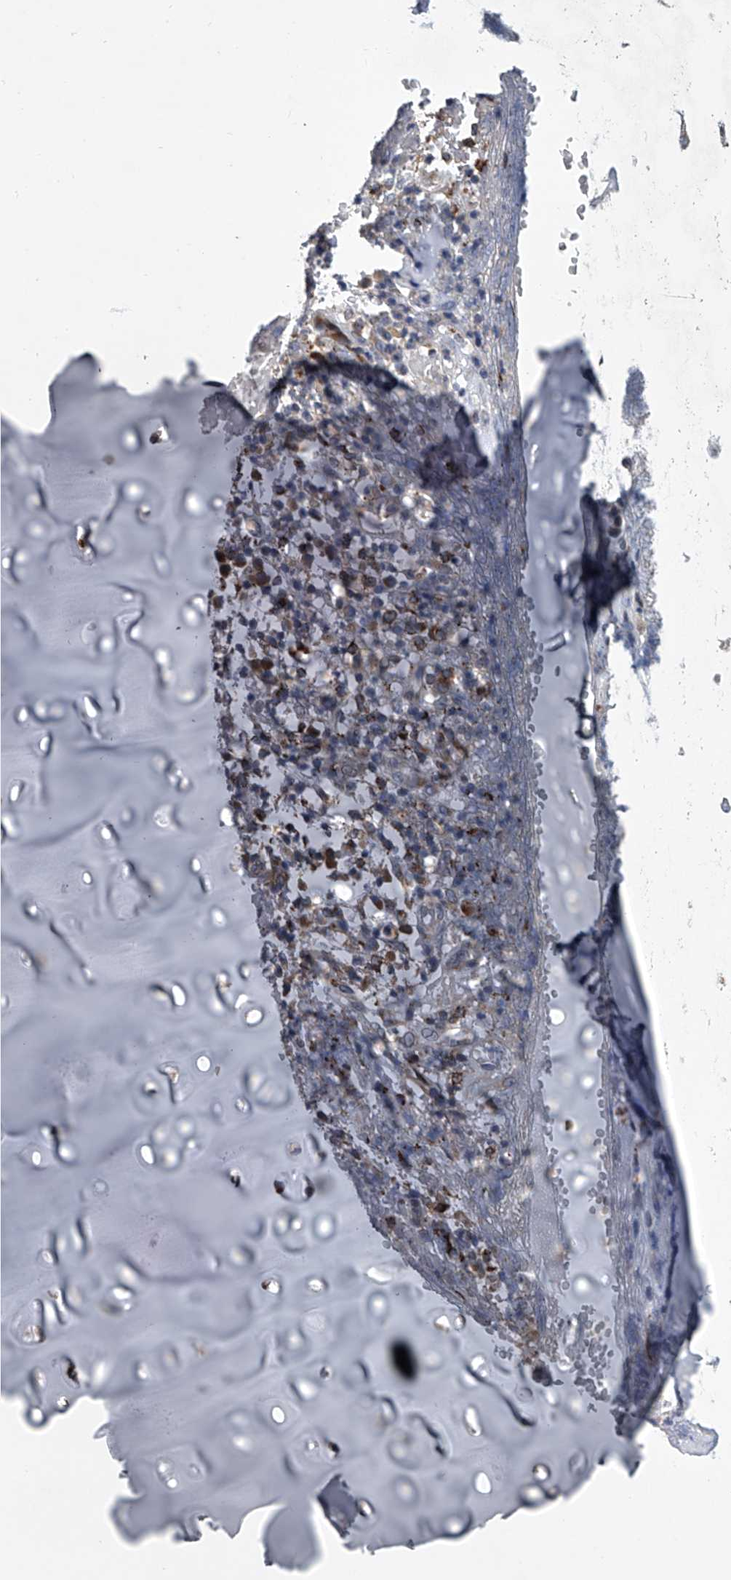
{"staining": {"intensity": "negative", "quantity": "none", "location": "none"}, "tissue": "adipose tissue", "cell_type": "Adipocytes", "image_type": "normal", "snomed": [{"axis": "morphology", "description": "Normal tissue, NOS"}, {"axis": "morphology", "description": "Basal cell carcinoma"}, {"axis": "topography", "description": "Cartilage tissue"}, {"axis": "topography", "description": "Nasopharynx"}, {"axis": "topography", "description": "Oral tissue"}], "caption": "Adipocytes show no significant protein staining in normal adipose tissue. (DAB immunohistochemistry (IHC), high magnification).", "gene": "TRIM8", "patient": {"sex": "female", "age": 77}}